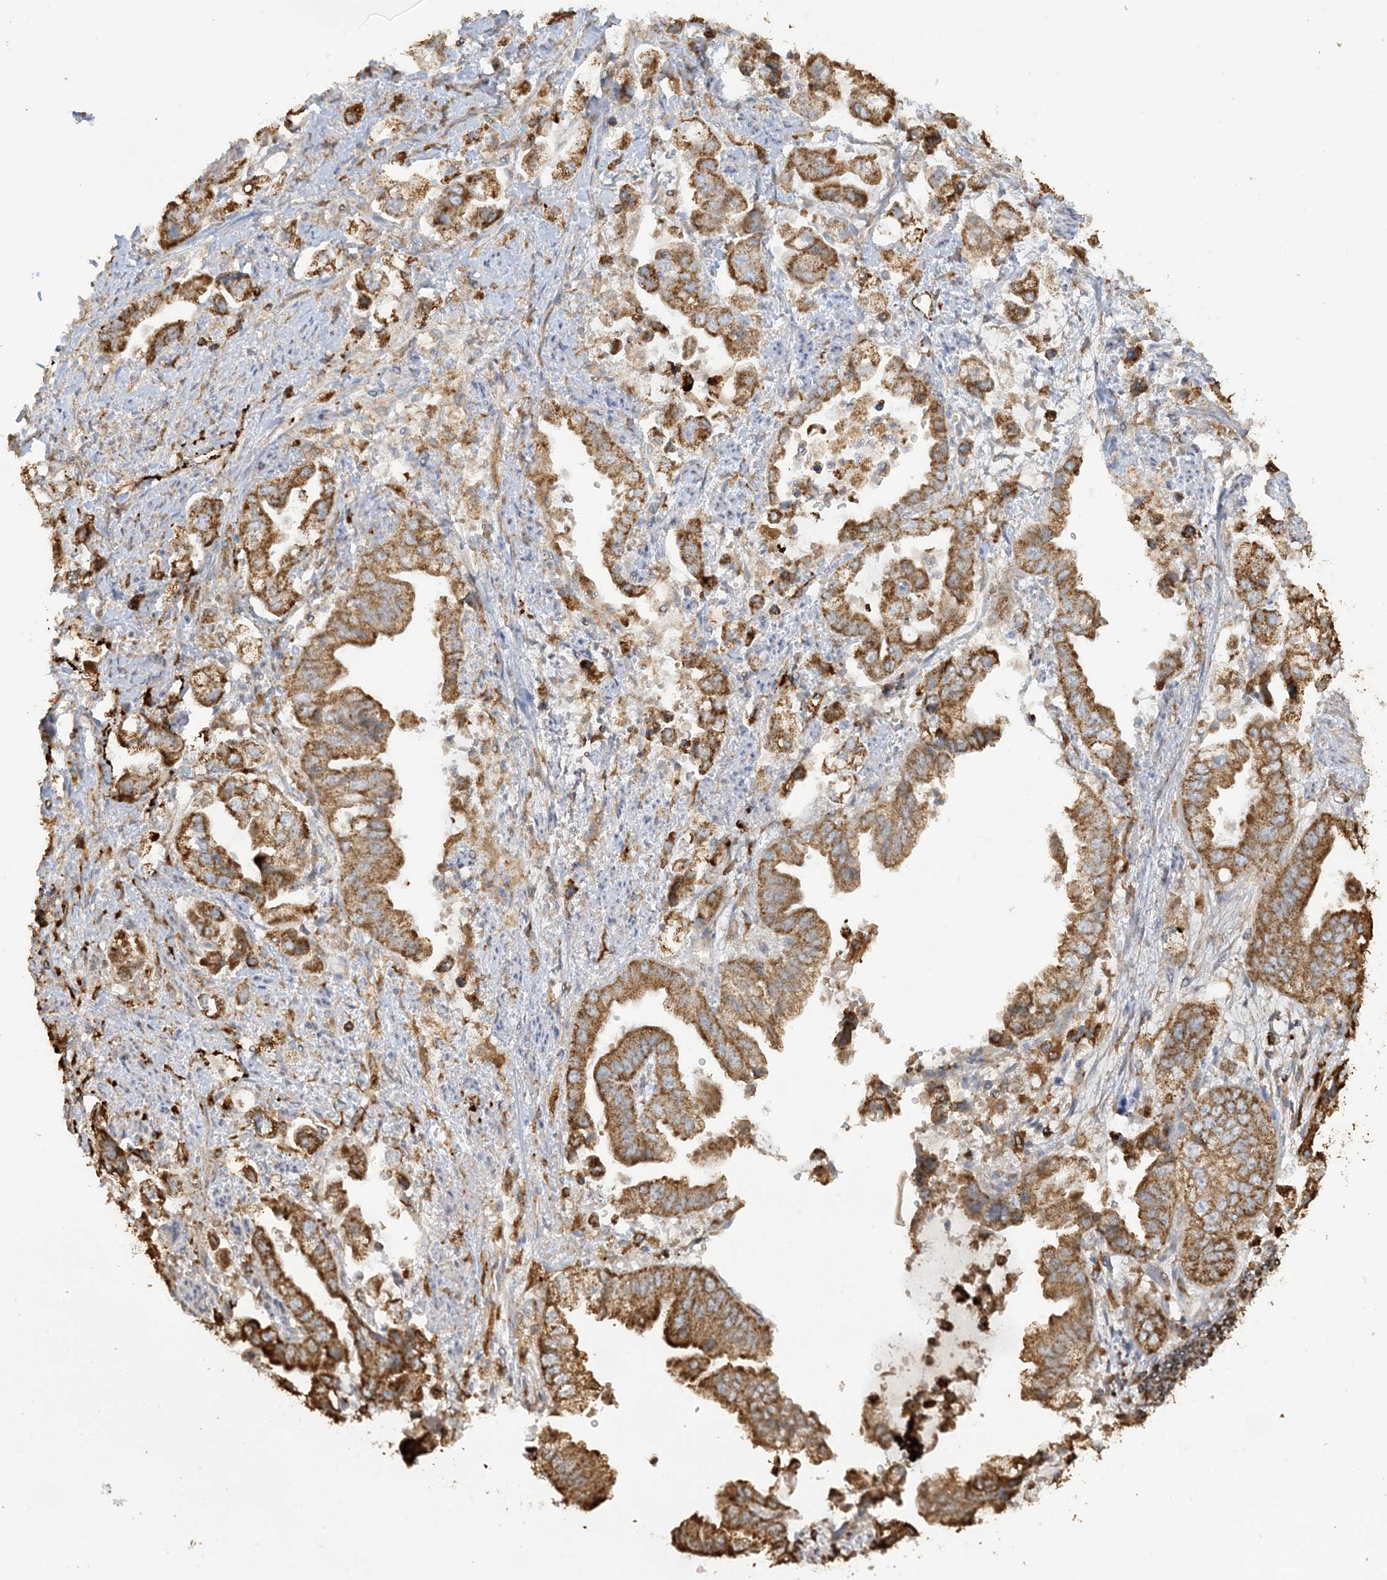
{"staining": {"intensity": "moderate", "quantity": ">75%", "location": "cytoplasmic/membranous"}, "tissue": "stomach cancer", "cell_type": "Tumor cells", "image_type": "cancer", "snomed": [{"axis": "morphology", "description": "Adenocarcinoma, NOS"}, {"axis": "topography", "description": "Stomach"}], "caption": "Immunohistochemistry photomicrograph of neoplastic tissue: adenocarcinoma (stomach) stained using immunohistochemistry demonstrates medium levels of moderate protein expression localized specifically in the cytoplasmic/membranous of tumor cells, appearing as a cytoplasmic/membranous brown color.", "gene": "AGA", "patient": {"sex": "male", "age": 62}}